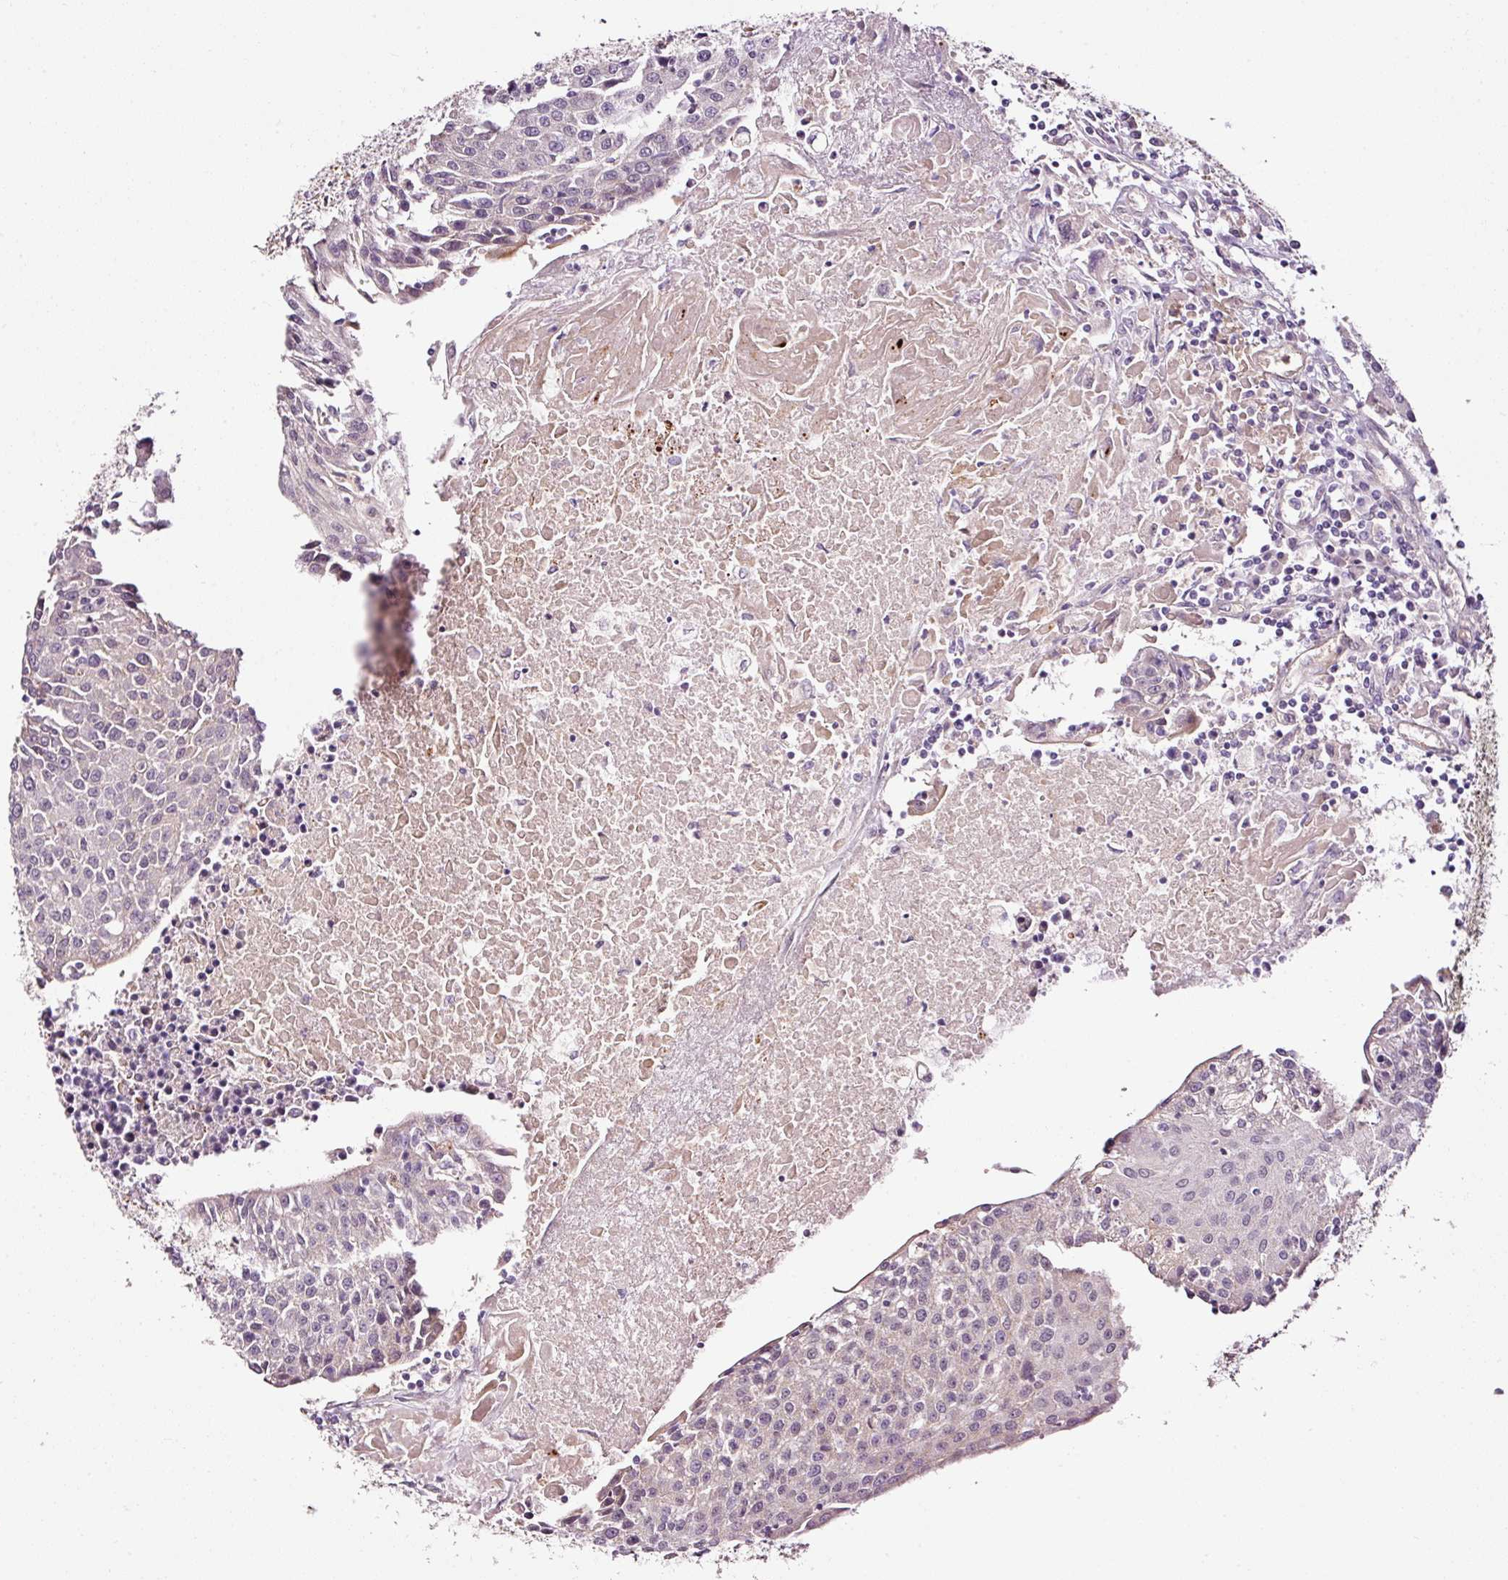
{"staining": {"intensity": "negative", "quantity": "none", "location": "none"}, "tissue": "urothelial cancer", "cell_type": "Tumor cells", "image_type": "cancer", "snomed": [{"axis": "morphology", "description": "Urothelial carcinoma, High grade"}, {"axis": "topography", "description": "Urinary bladder"}], "caption": "Tumor cells are negative for protein expression in human urothelial carcinoma (high-grade).", "gene": "ABCB4", "patient": {"sex": "female", "age": 85}}